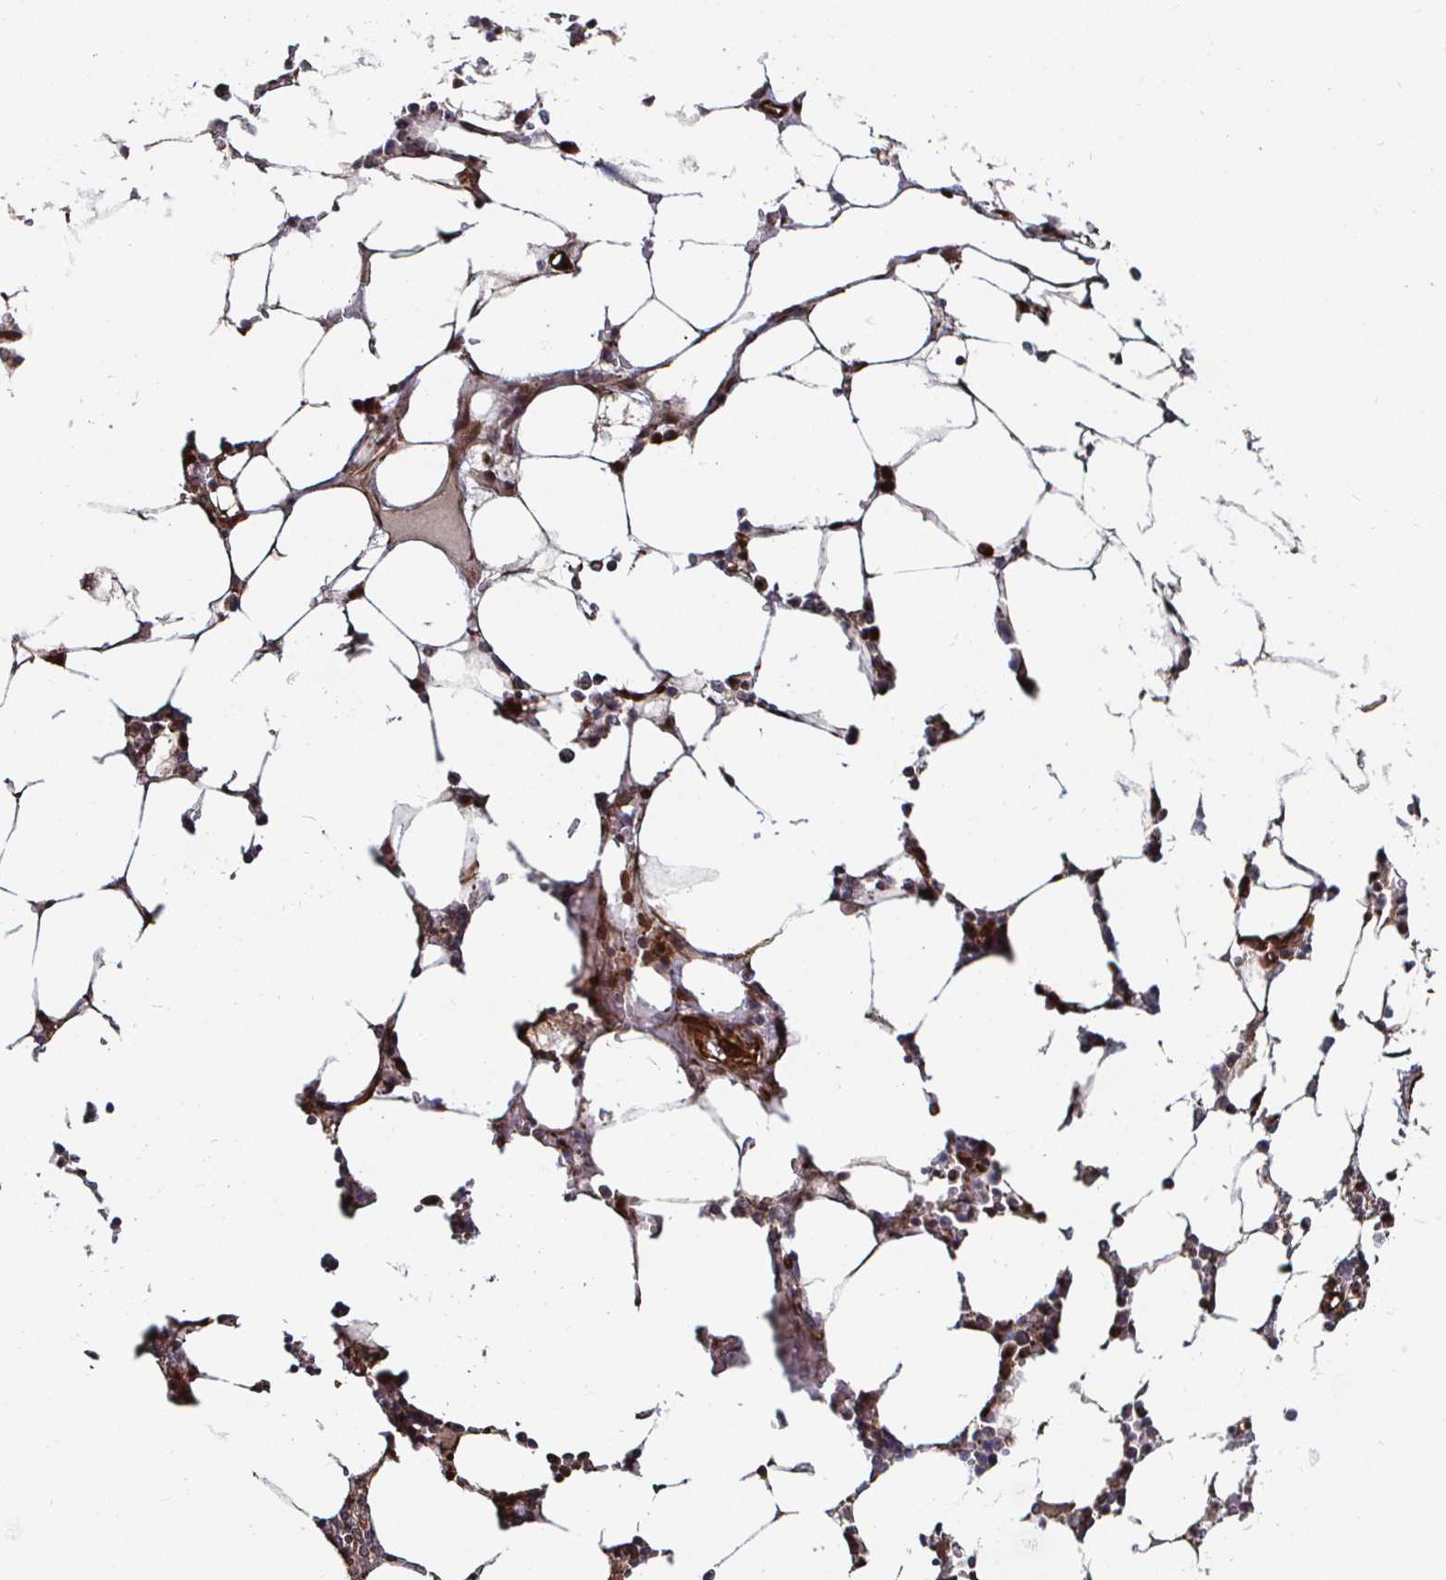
{"staining": {"intensity": "strong", "quantity": "25%-75%", "location": "cytoplasmic/membranous"}, "tissue": "bone marrow", "cell_type": "Hematopoietic cells", "image_type": "normal", "snomed": [{"axis": "morphology", "description": "Normal tissue, NOS"}, {"axis": "topography", "description": "Bone marrow"}], "caption": "Immunohistochemical staining of benign bone marrow demonstrates strong cytoplasmic/membranous protein staining in about 25%-75% of hematopoietic cells. (IHC, brightfield microscopy, high magnification).", "gene": "TBKBP1", "patient": {"sex": "male", "age": 64}}